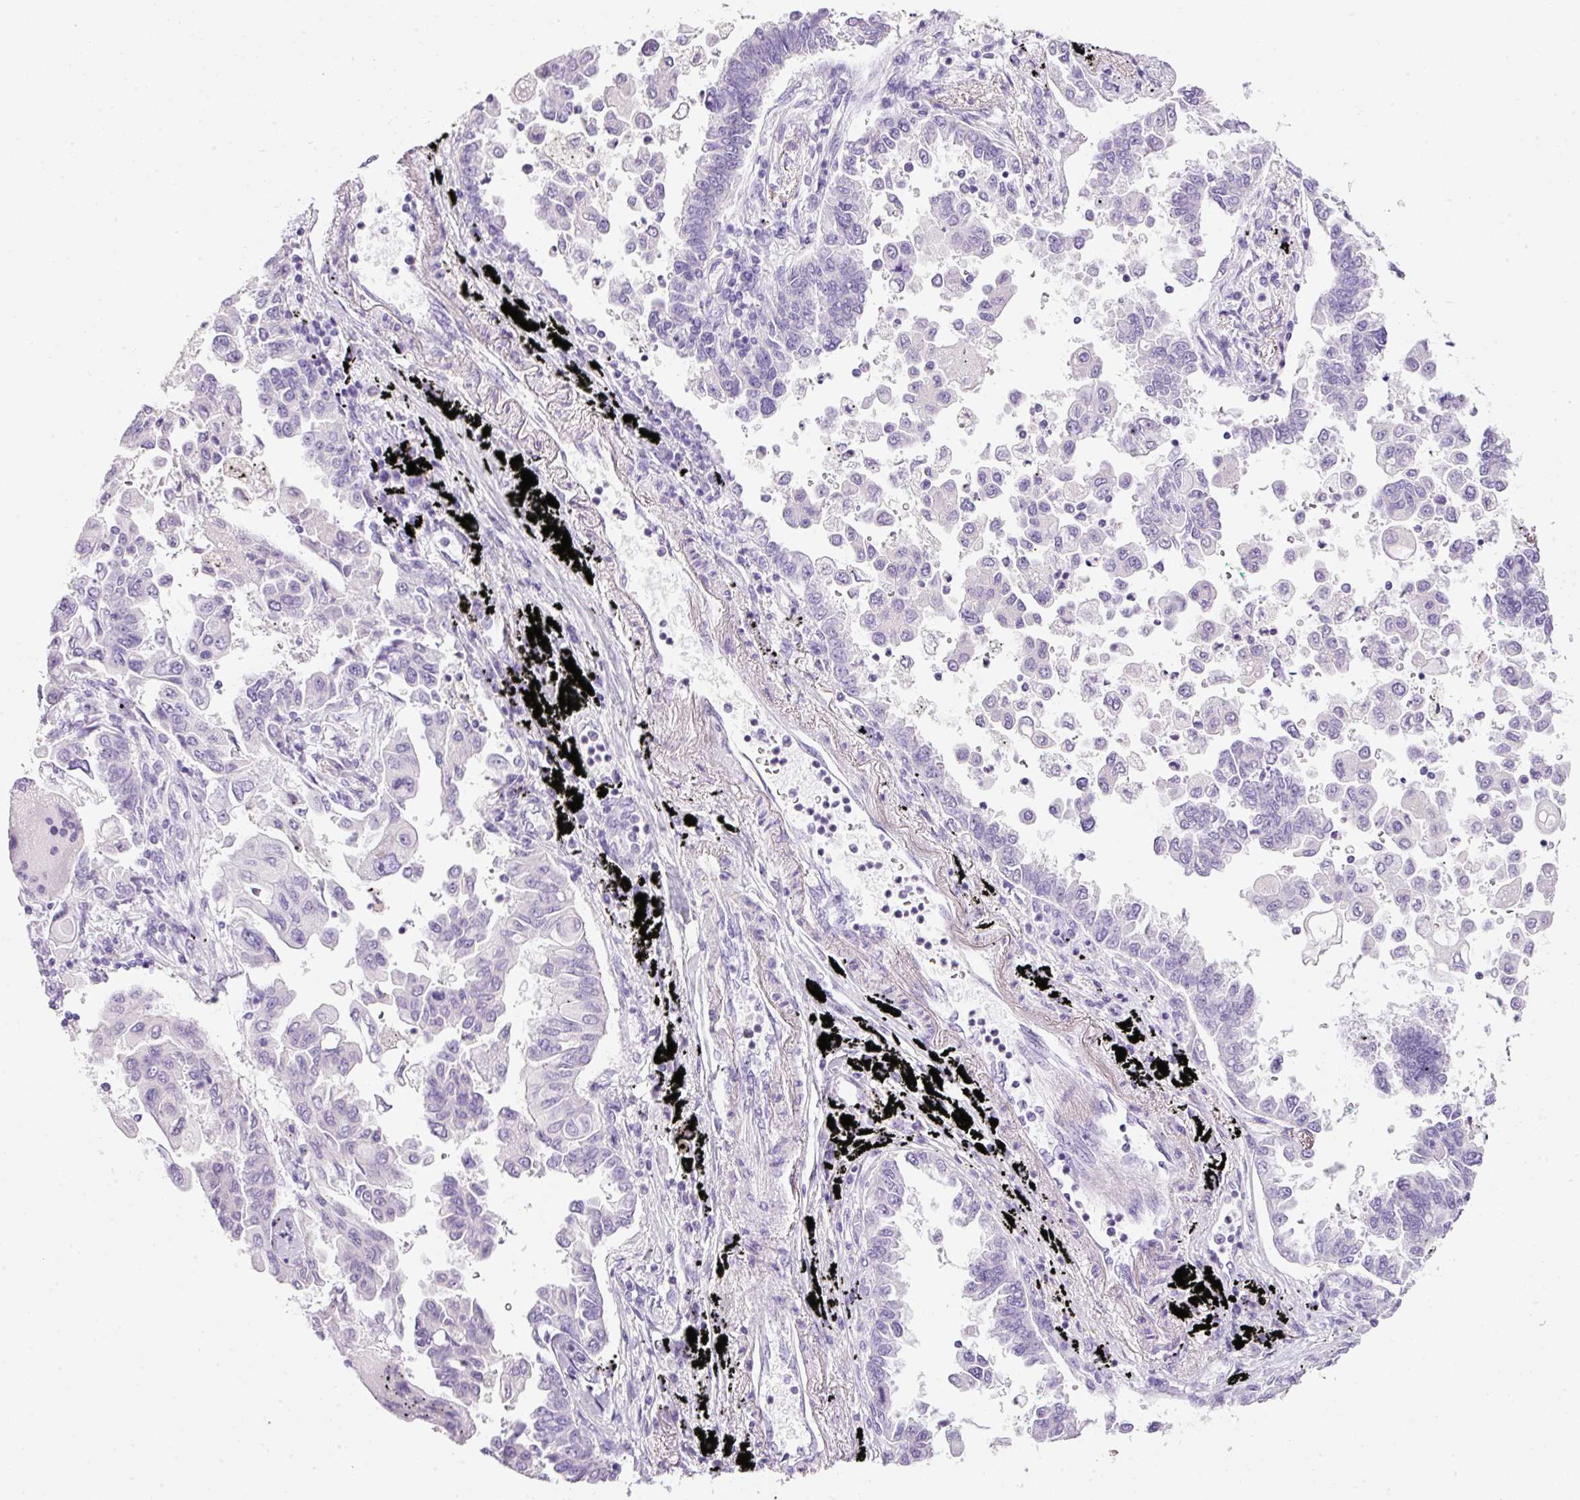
{"staining": {"intensity": "negative", "quantity": "none", "location": "none"}, "tissue": "lung cancer", "cell_type": "Tumor cells", "image_type": "cancer", "snomed": [{"axis": "morphology", "description": "Adenocarcinoma, NOS"}, {"axis": "topography", "description": "Lung"}], "caption": "This is an immunohistochemistry (IHC) image of lung cancer (adenocarcinoma). There is no positivity in tumor cells.", "gene": "BSND", "patient": {"sex": "female", "age": 67}}